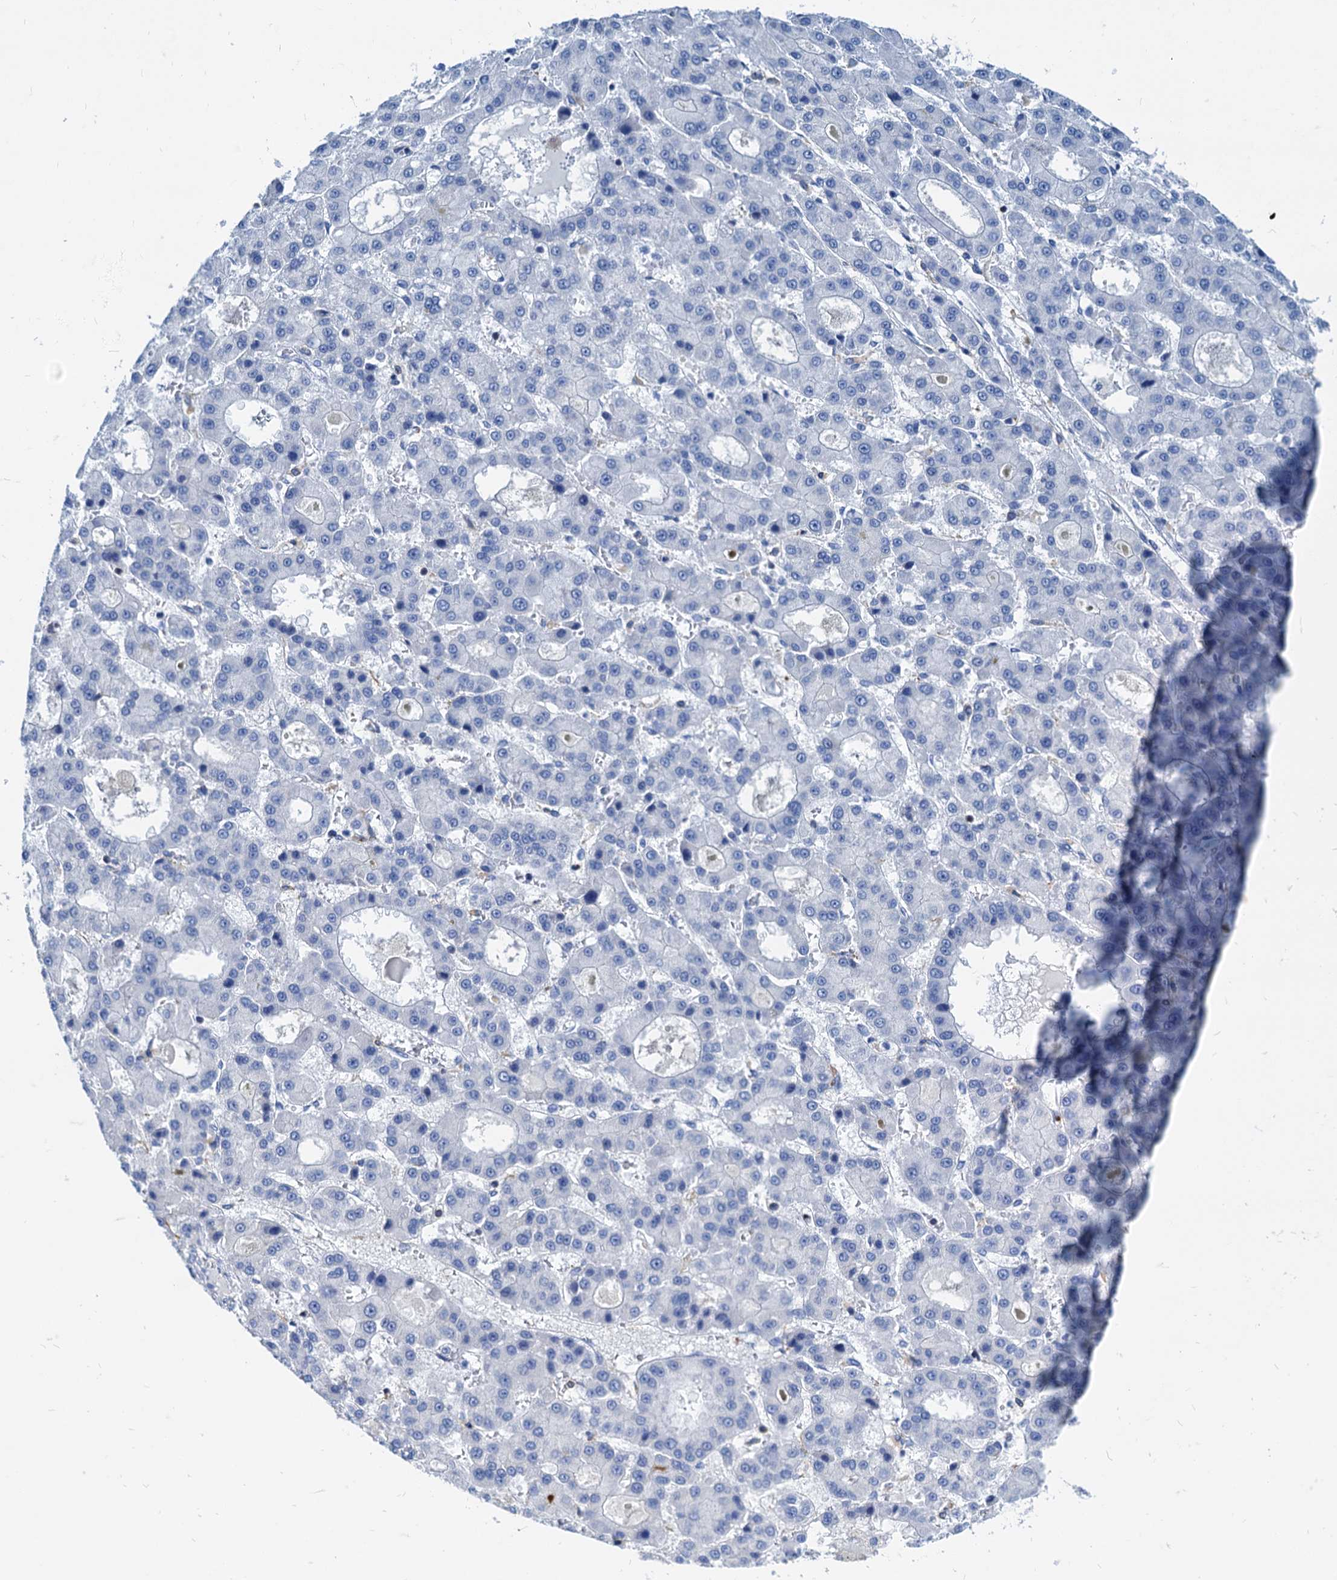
{"staining": {"intensity": "negative", "quantity": "none", "location": "none"}, "tissue": "liver cancer", "cell_type": "Tumor cells", "image_type": "cancer", "snomed": [{"axis": "morphology", "description": "Carcinoma, Hepatocellular, NOS"}, {"axis": "topography", "description": "Liver"}], "caption": "Immunohistochemistry (IHC) image of neoplastic tissue: hepatocellular carcinoma (liver) stained with DAB (3,3'-diaminobenzidine) demonstrates no significant protein expression in tumor cells.", "gene": "LCP2", "patient": {"sex": "male", "age": 70}}